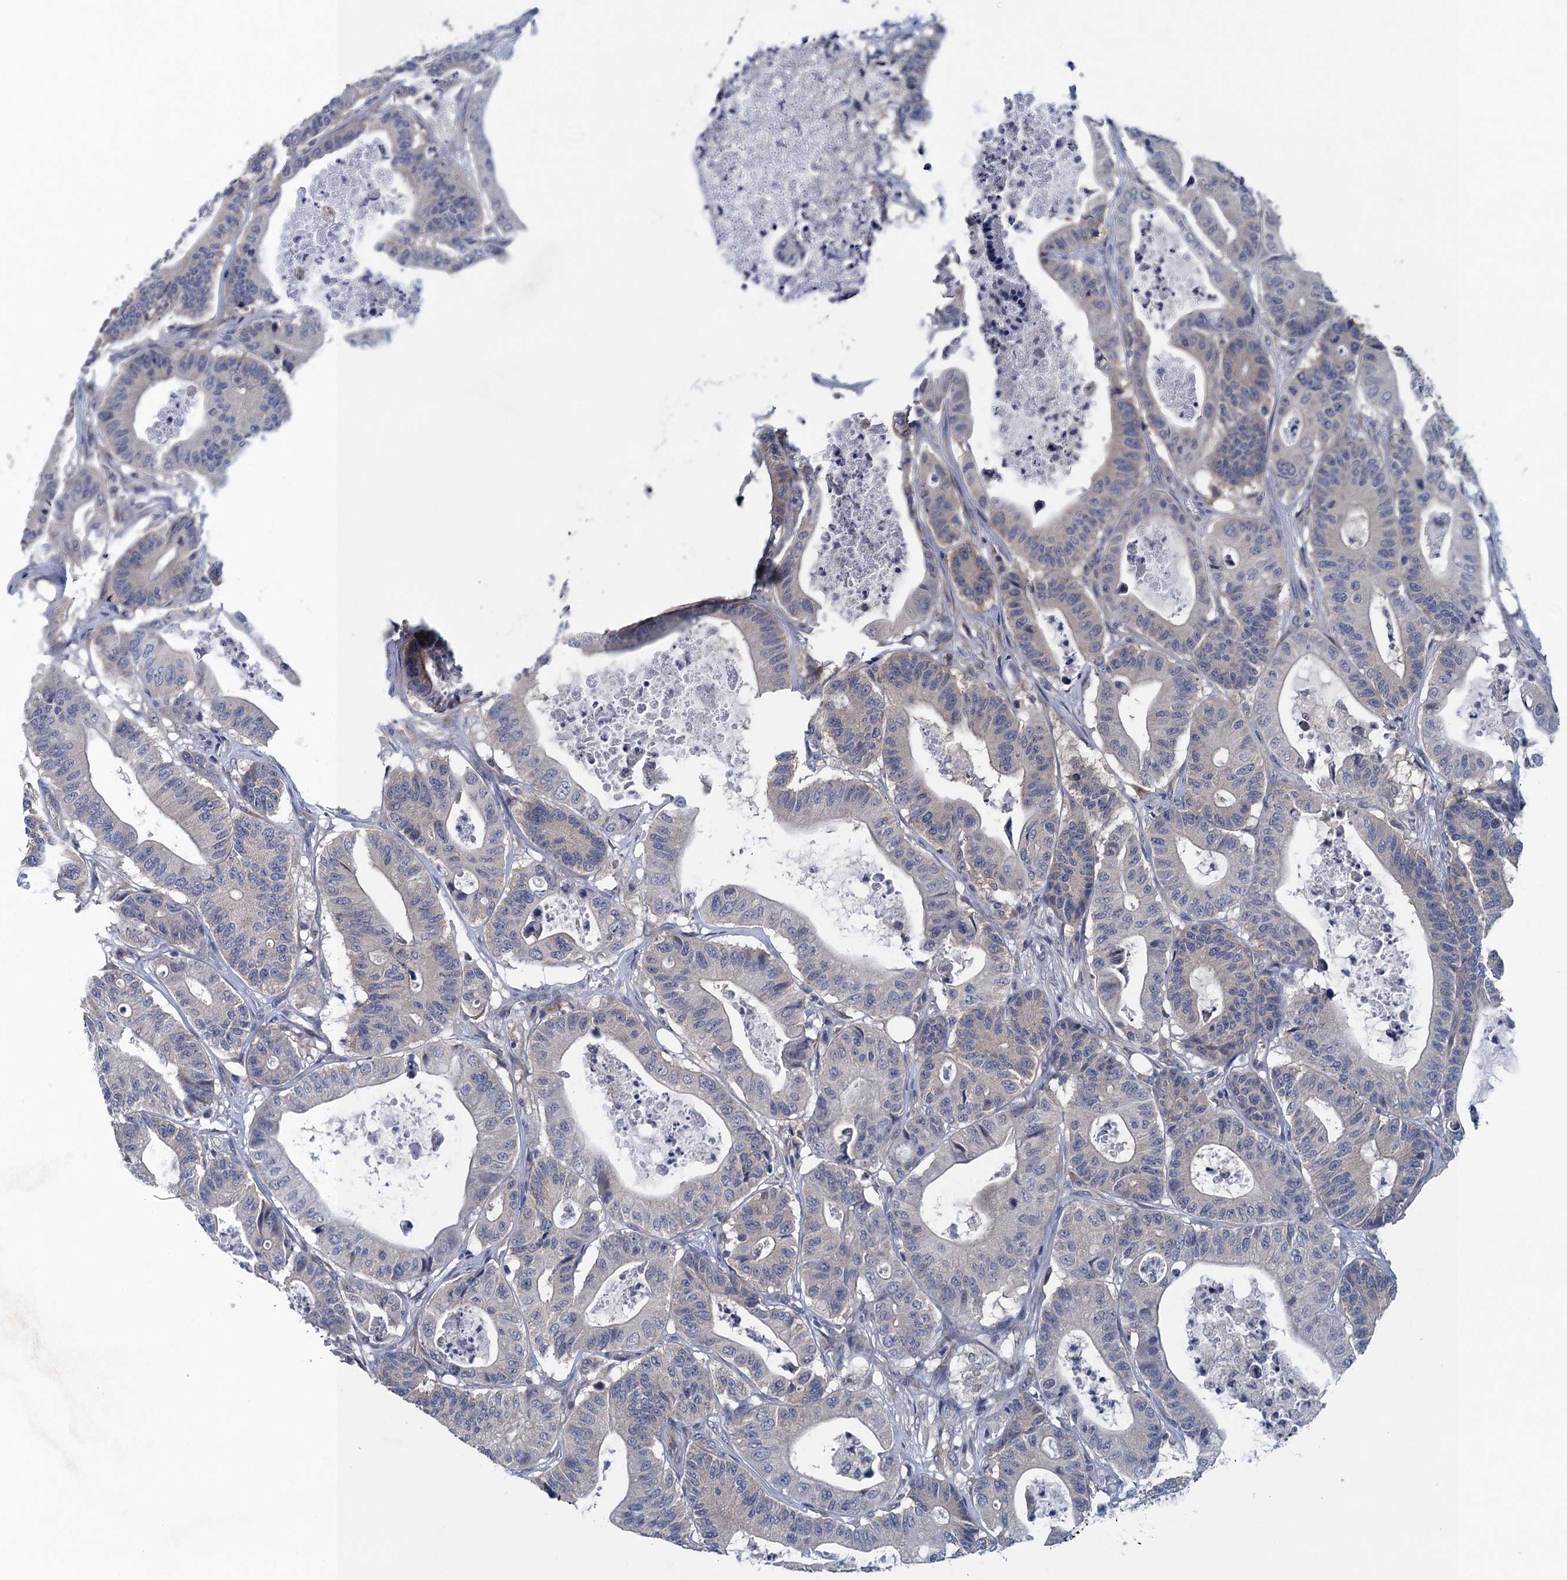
{"staining": {"intensity": "negative", "quantity": "none", "location": "none"}, "tissue": "colorectal cancer", "cell_type": "Tumor cells", "image_type": "cancer", "snomed": [{"axis": "morphology", "description": "Adenocarcinoma, NOS"}, {"axis": "topography", "description": "Colon"}], "caption": "Immunohistochemical staining of colorectal cancer shows no significant expression in tumor cells.", "gene": "CTU2", "patient": {"sex": "female", "age": 84}}